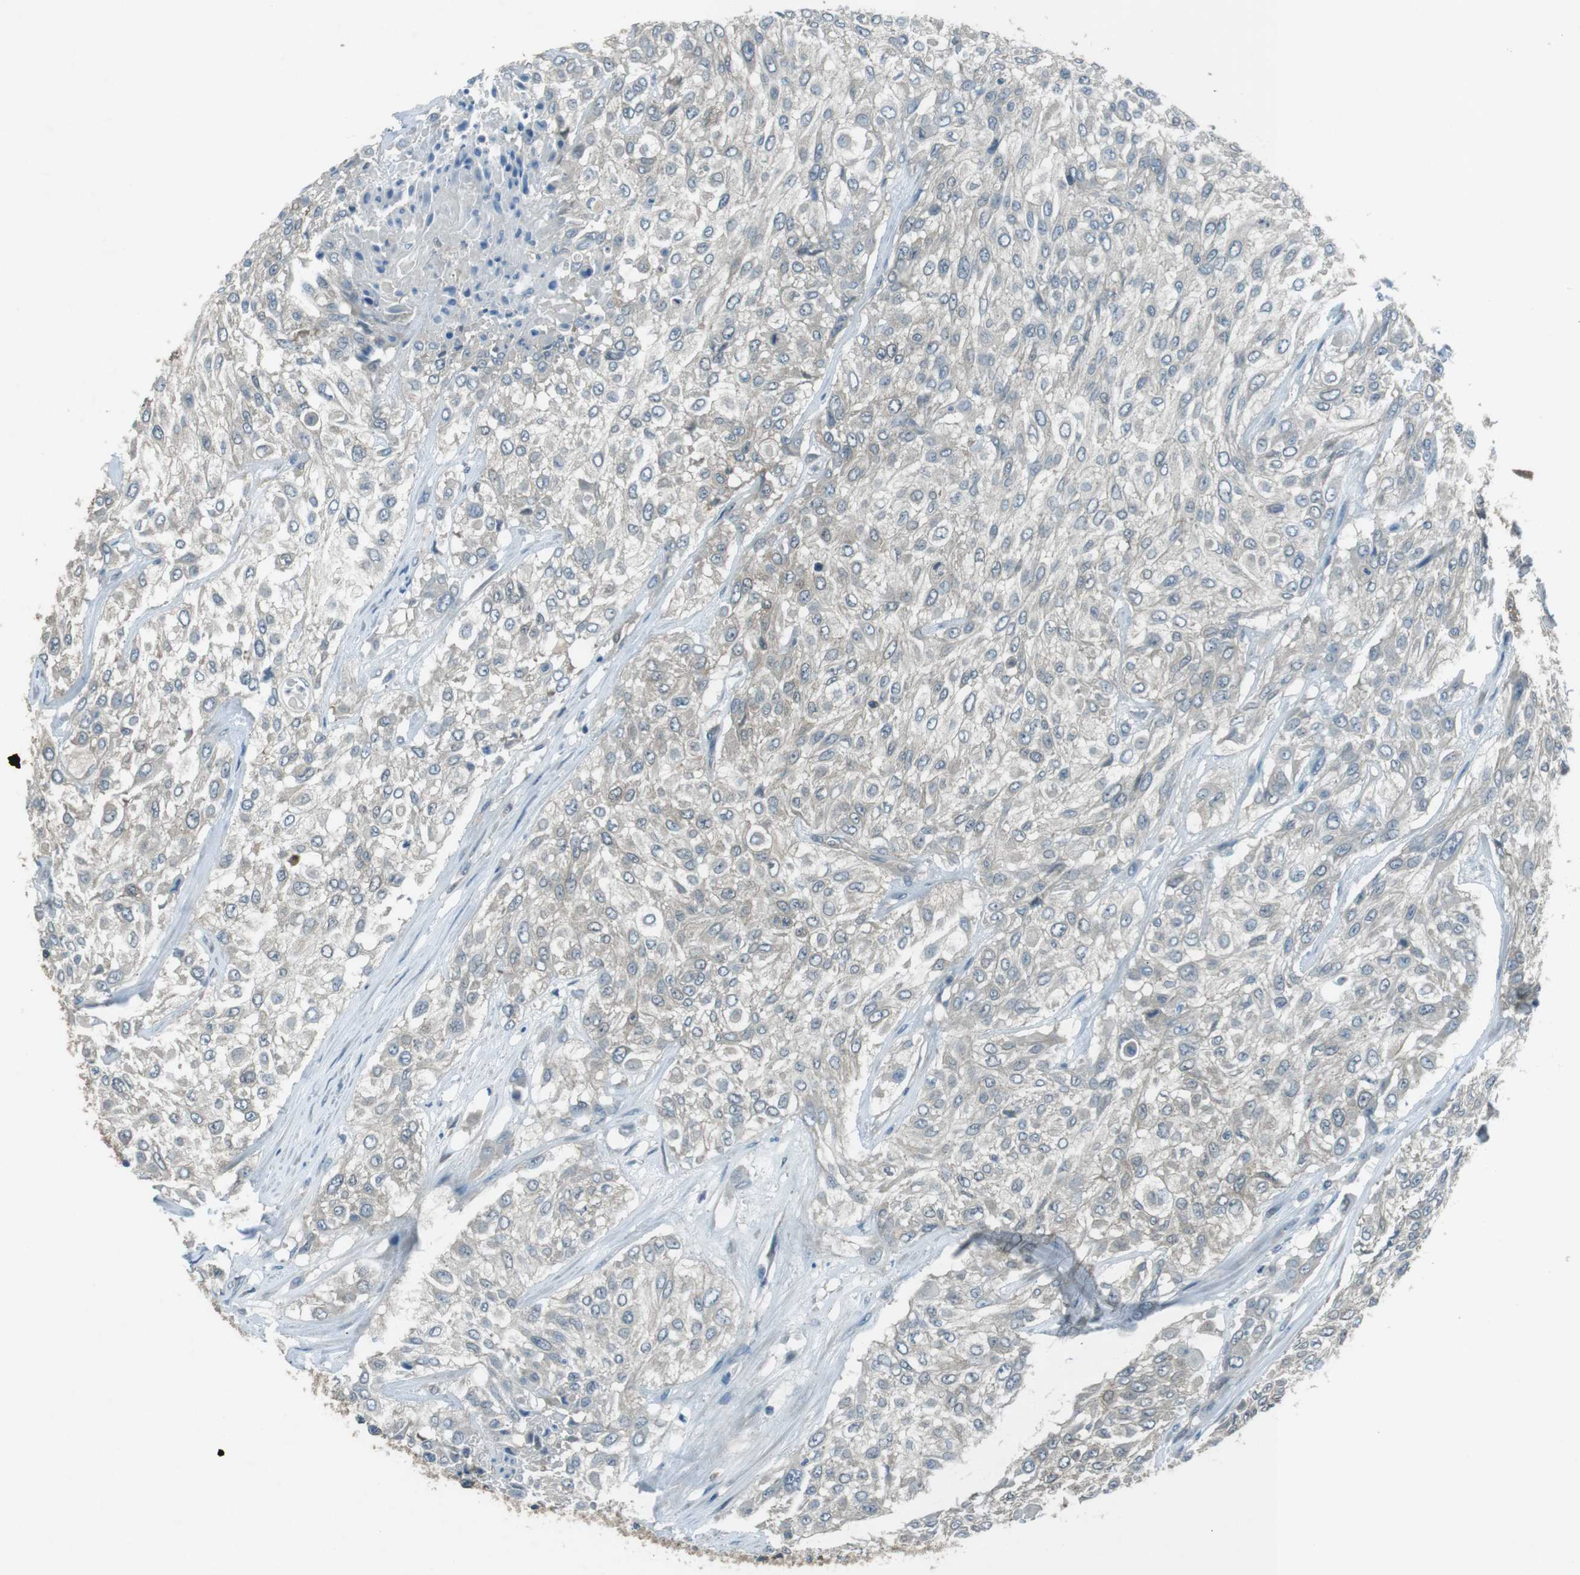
{"staining": {"intensity": "negative", "quantity": "none", "location": "none"}, "tissue": "urothelial cancer", "cell_type": "Tumor cells", "image_type": "cancer", "snomed": [{"axis": "morphology", "description": "Urothelial carcinoma, High grade"}, {"axis": "topography", "description": "Urinary bladder"}], "caption": "There is no significant staining in tumor cells of high-grade urothelial carcinoma.", "gene": "MFAP3", "patient": {"sex": "male", "age": 57}}